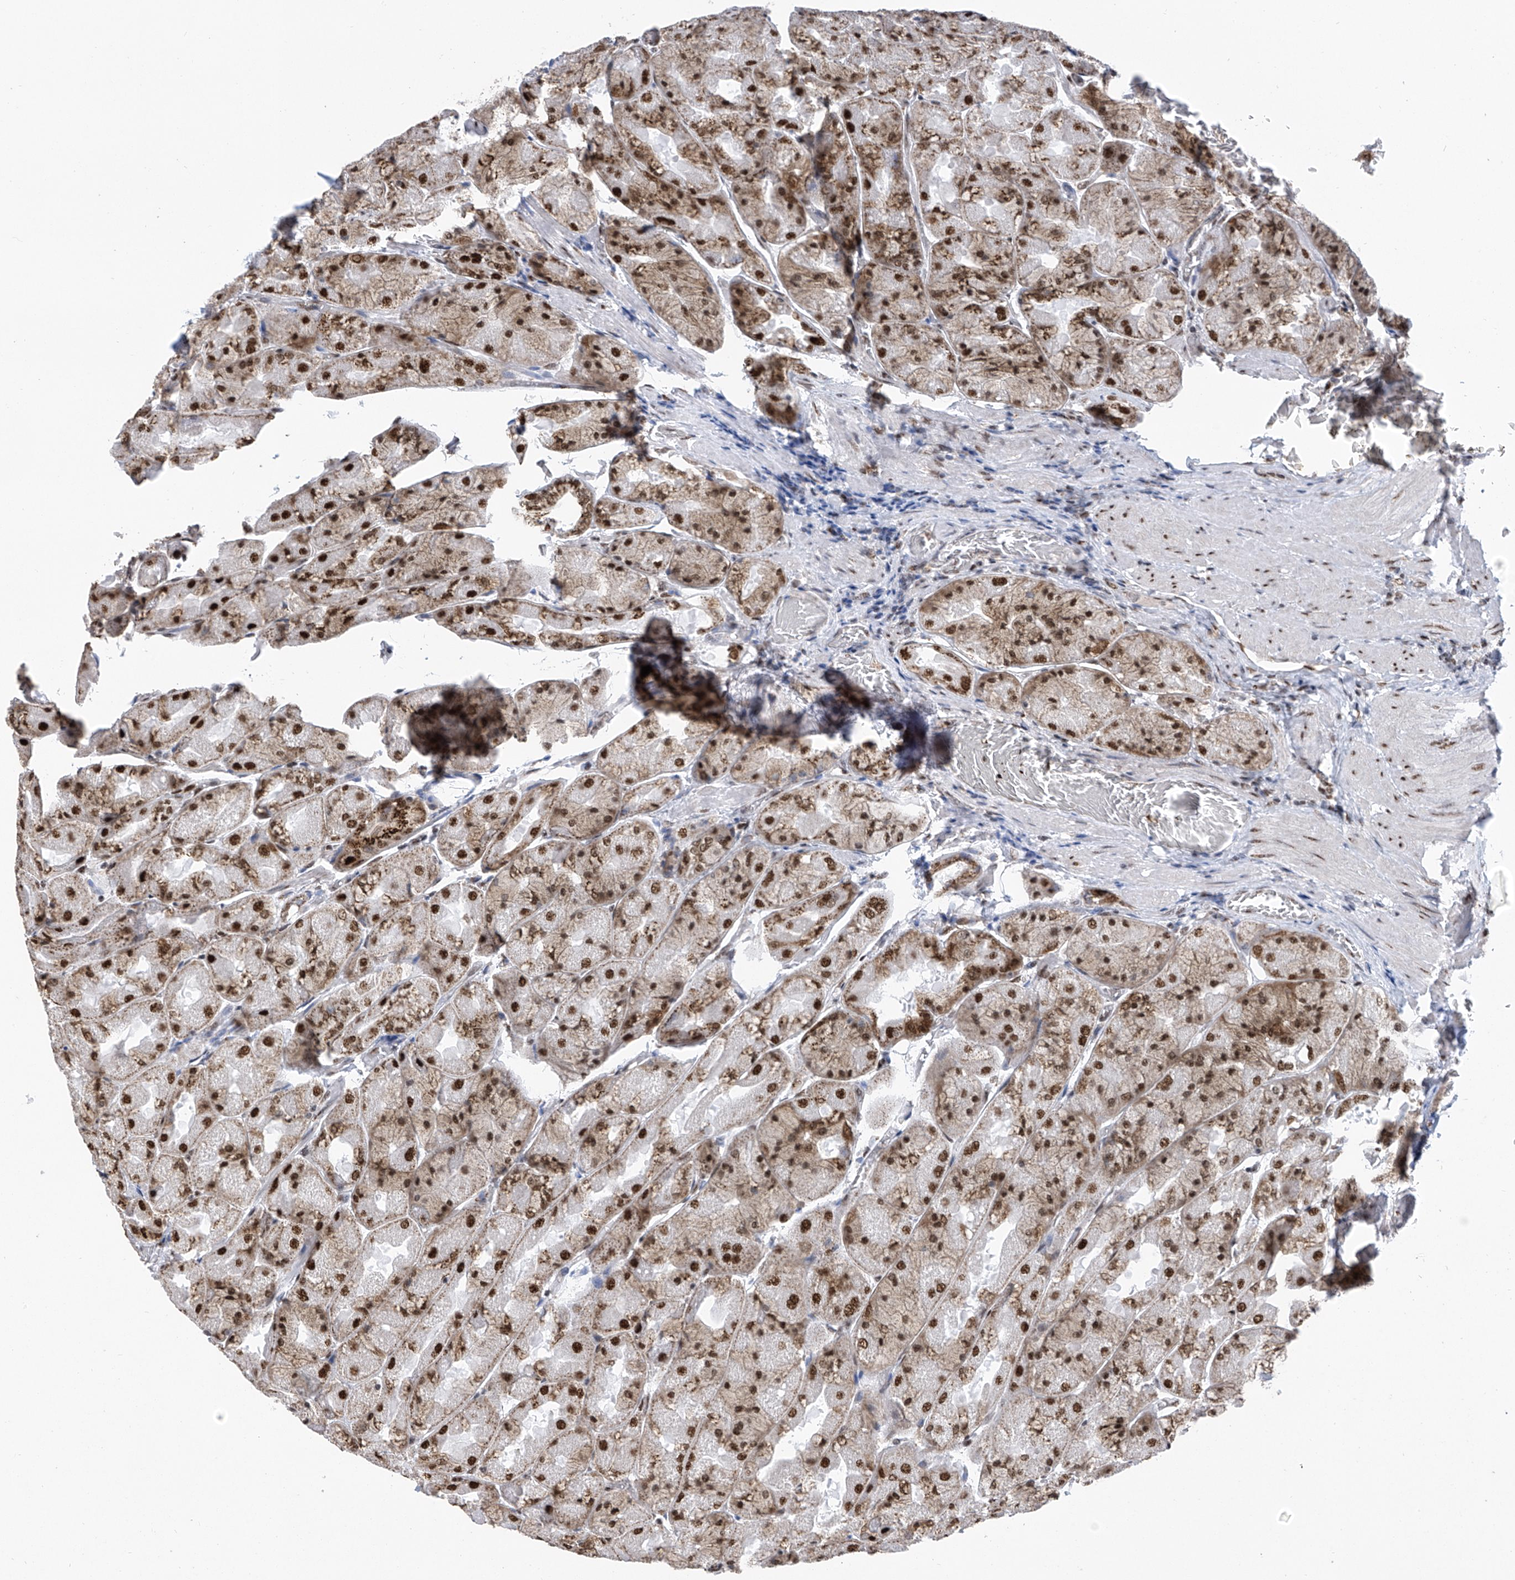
{"staining": {"intensity": "strong", "quantity": ">75%", "location": "cytoplasmic/membranous,nuclear"}, "tissue": "stomach", "cell_type": "Glandular cells", "image_type": "normal", "snomed": [{"axis": "morphology", "description": "Normal tissue, NOS"}, {"axis": "topography", "description": "Stomach"}], "caption": "Immunohistochemical staining of normal human stomach reveals high levels of strong cytoplasmic/membranous,nuclear staining in about >75% of glandular cells.", "gene": "APLF", "patient": {"sex": "female", "age": 61}}